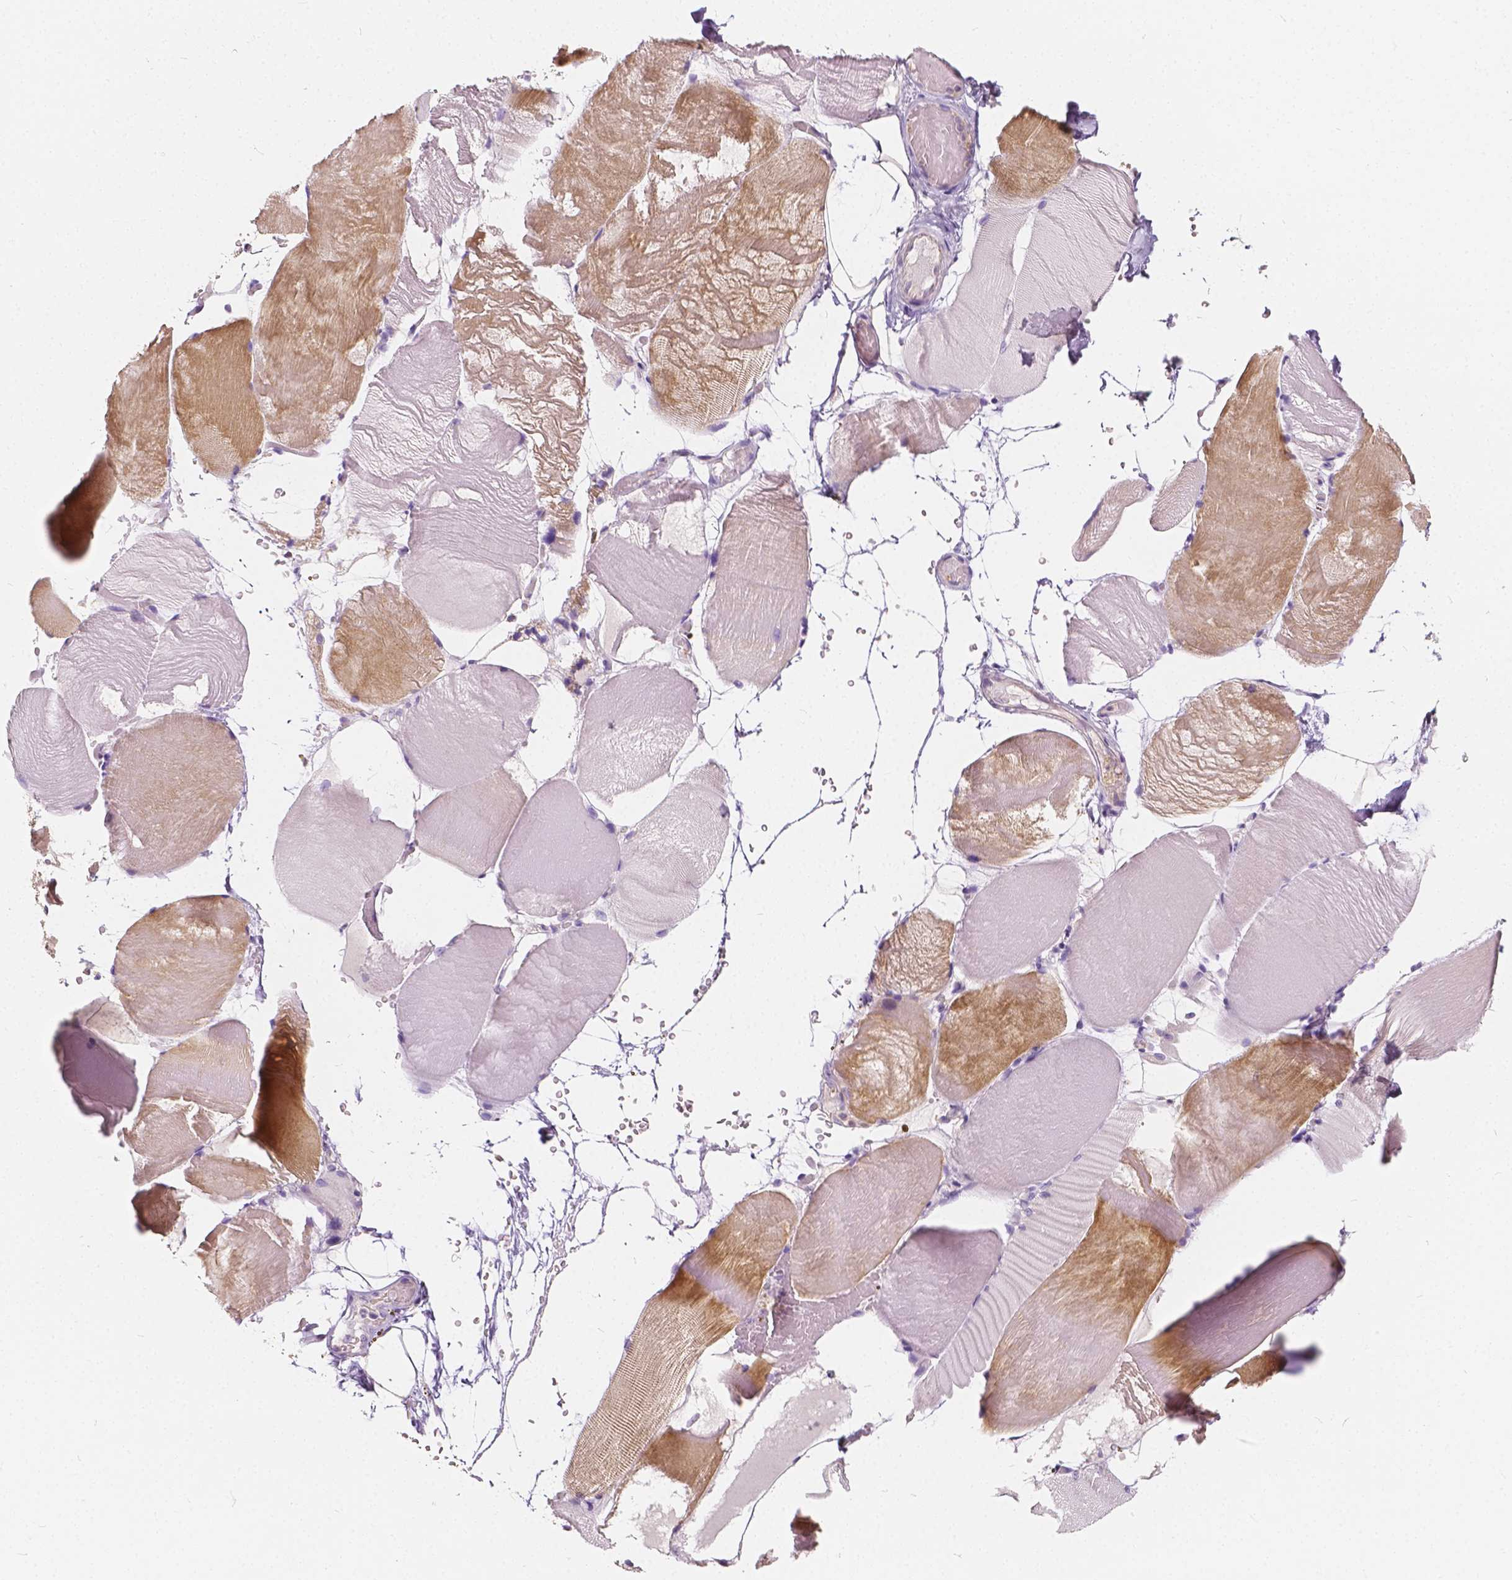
{"staining": {"intensity": "moderate", "quantity": "25%-75%", "location": "cytoplasmic/membranous"}, "tissue": "skeletal muscle", "cell_type": "Myocytes", "image_type": "normal", "snomed": [{"axis": "morphology", "description": "Normal tissue, NOS"}, {"axis": "topography", "description": "Skeletal muscle"}], "caption": "Protein expression analysis of normal skeletal muscle displays moderate cytoplasmic/membranous positivity in approximately 25%-75% of myocytes. The staining was performed using DAB, with brown indicating positive protein expression. Nuclei are stained blue with hematoxylin.", "gene": "KIAA0513", "patient": {"sex": "female", "age": 37}}